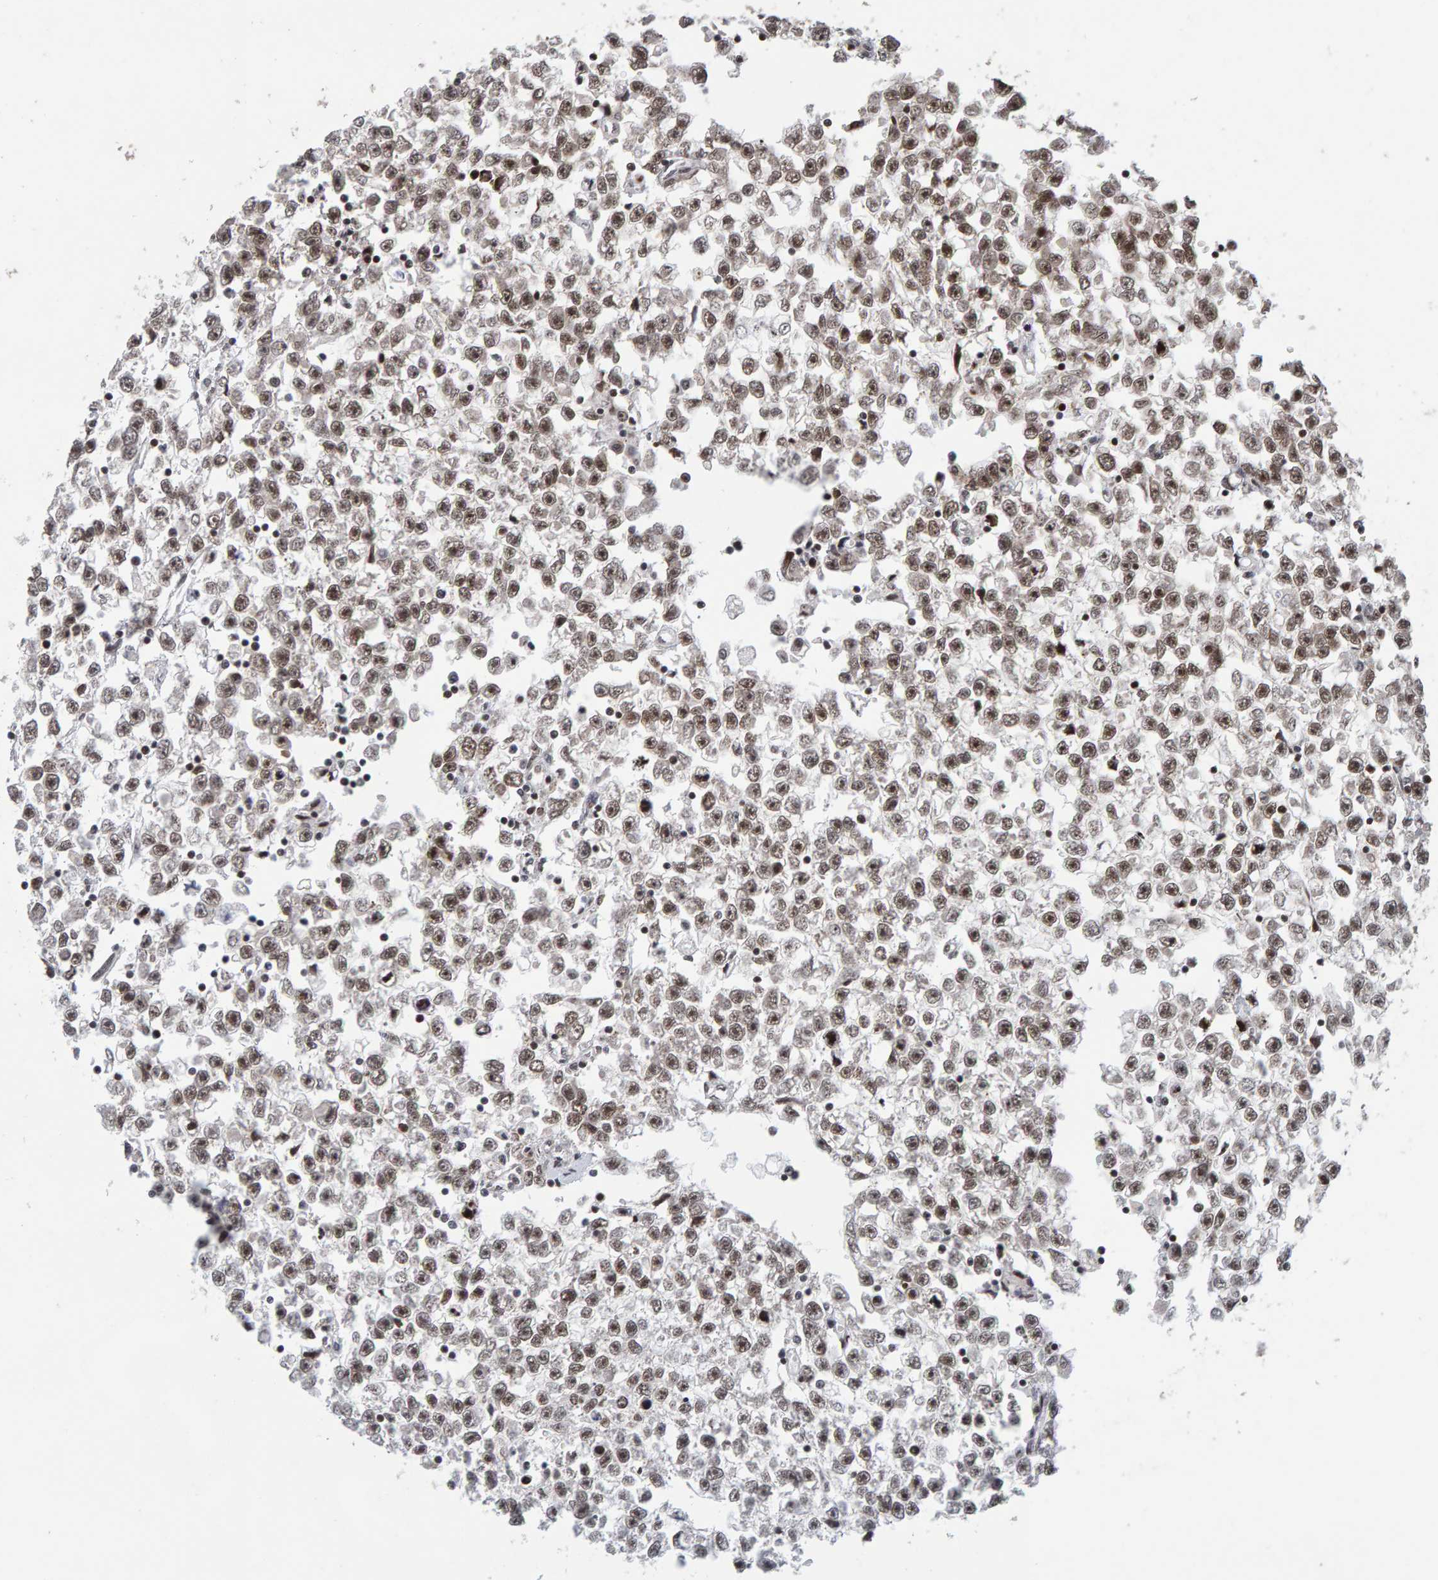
{"staining": {"intensity": "moderate", "quantity": ">75%", "location": "nuclear"}, "tissue": "testis cancer", "cell_type": "Tumor cells", "image_type": "cancer", "snomed": [{"axis": "morphology", "description": "Seminoma, NOS"}, {"axis": "morphology", "description": "Carcinoma, Embryonal, NOS"}, {"axis": "topography", "description": "Testis"}], "caption": "Protein staining by IHC shows moderate nuclear staining in approximately >75% of tumor cells in embryonal carcinoma (testis). Immunohistochemistry stains the protein of interest in brown and the nuclei are stained blue.", "gene": "CHD4", "patient": {"sex": "male", "age": 51}}